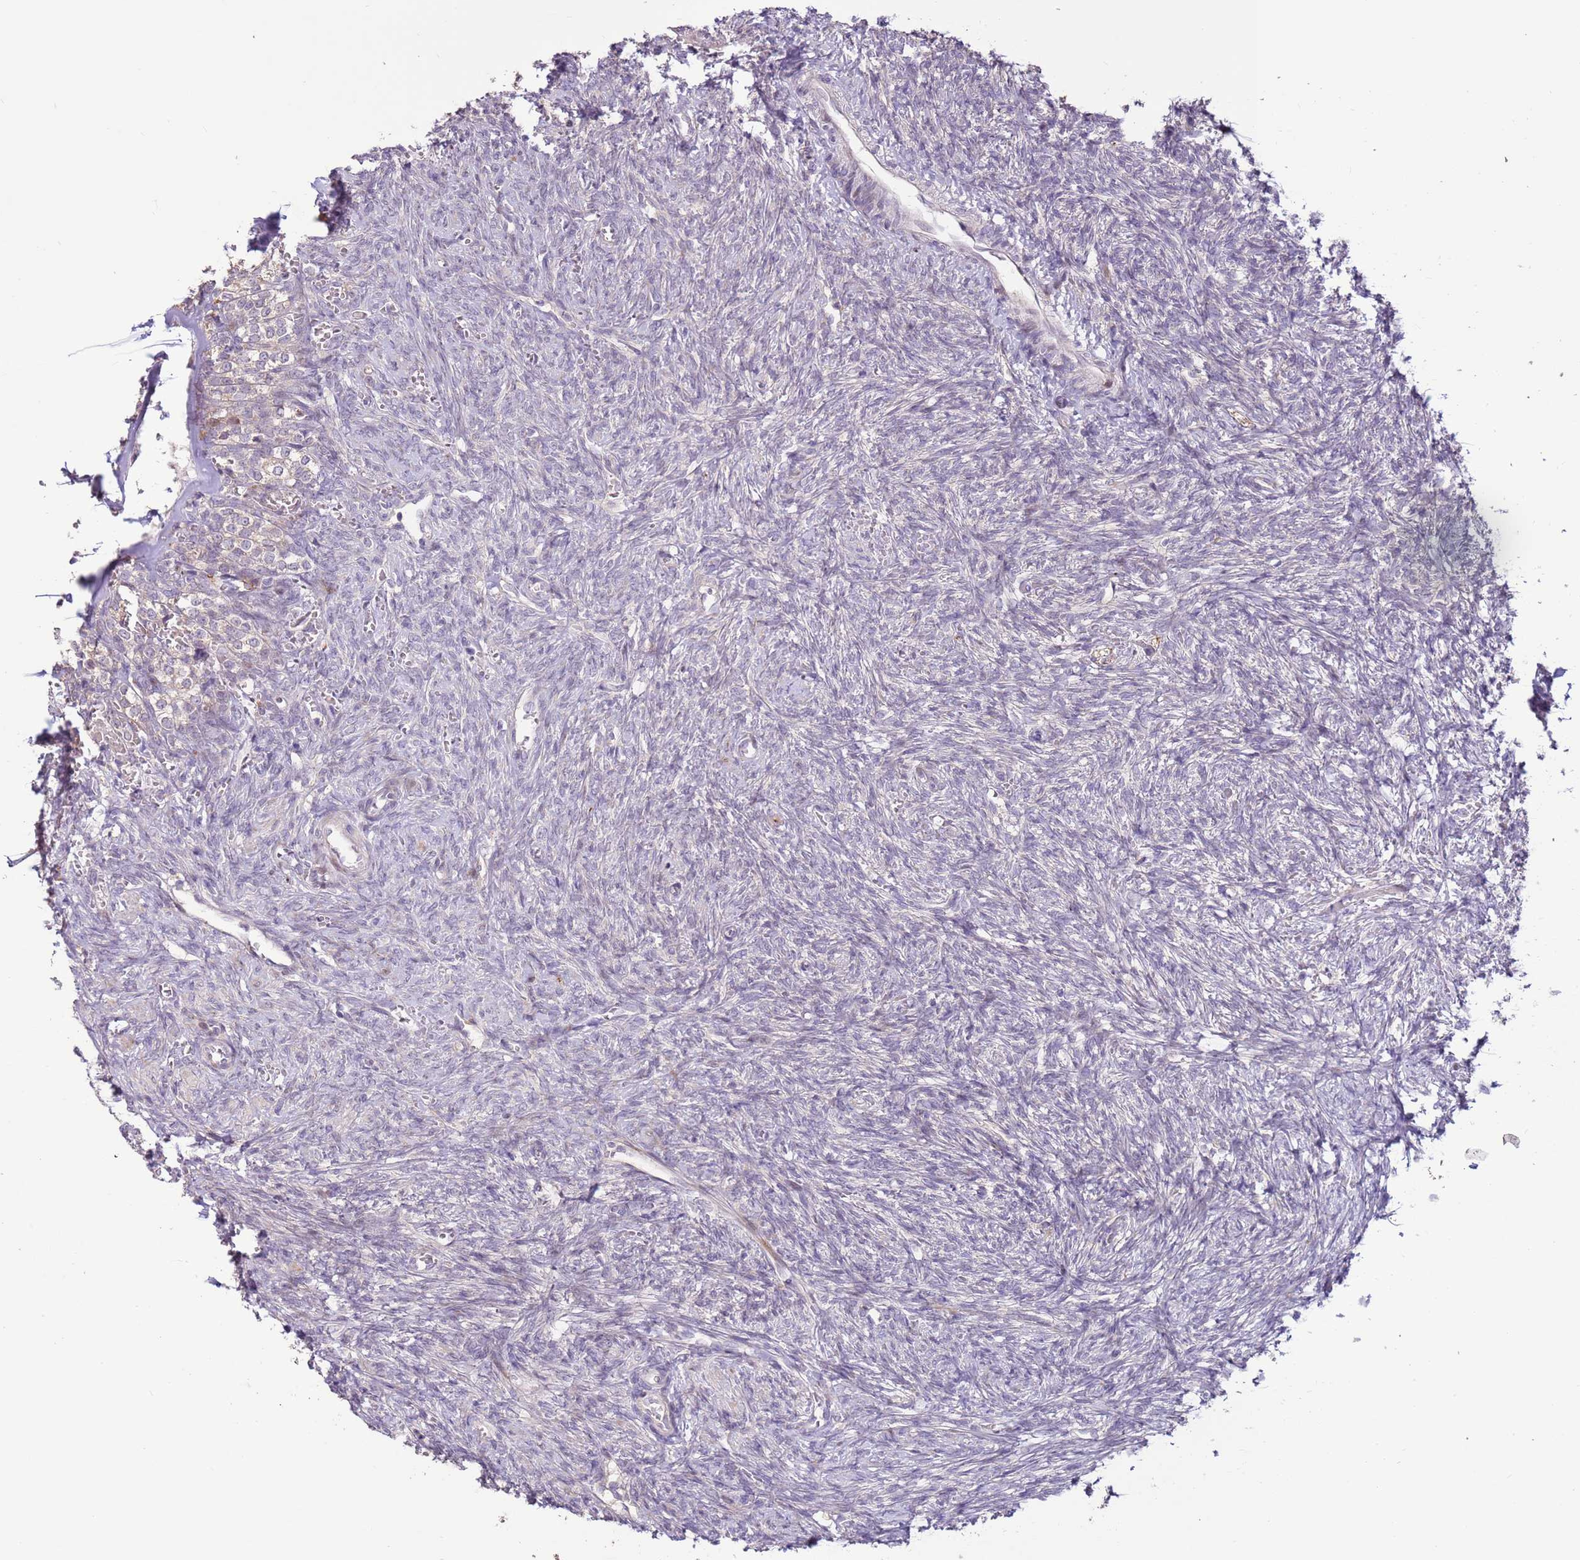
{"staining": {"intensity": "negative", "quantity": "none", "location": "none"}, "tissue": "ovary", "cell_type": "Ovarian stroma cells", "image_type": "normal", "snomed": [{"axis": "morphology", "description": "Normal tissue, NOS"}, {"axis": "topography", "description": "Ovary"}], "caption": "High magnification brightfield microscopy of normal ovary stained with DAB (3,3'-diaminobenzidine) (brown) and counterstained with hematoxylin (blue): ovarian stroma cells show no significant staining. (DAB immunohistochemistry, high magnification).", "gene": "LGI4", "patient": {"sex": "female", "age": 41}}